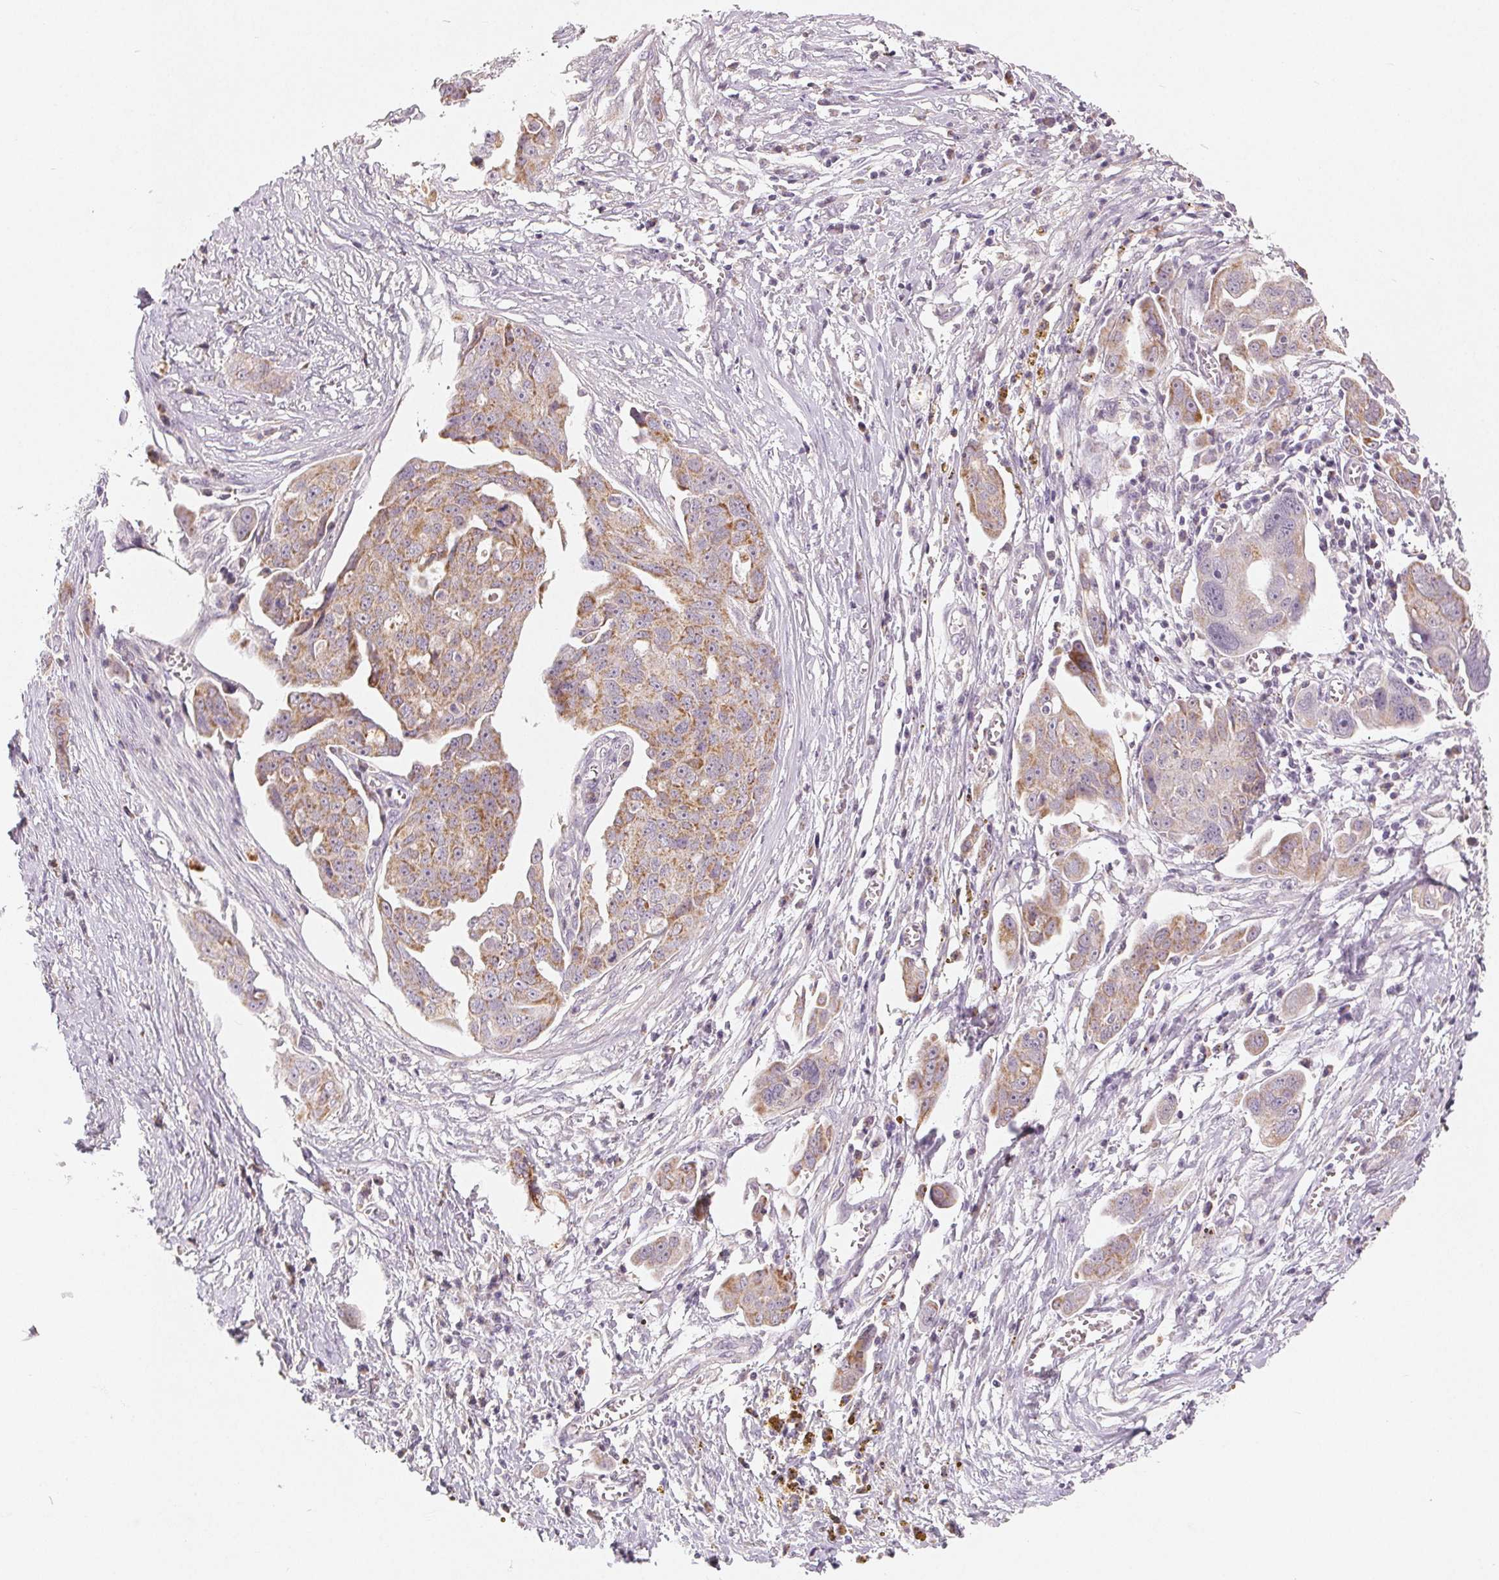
{"staining": {"intensity": "moderate", "quantity": "25%-75%", "location": "cytoplasmic/membranous"}, "tissue": "ovarian cancer", "cell_type": "Tumor cells", "image_type": "cancer", "snomed": [{"axis": "morphology", "description": "Carcinoma, endometroid"}, {"axis": "topography", "description": "Ovary"}], "caption": "Immunohistochemistry micrograph of neoplastic tissue: human ovarian cancer (endometroid carcinoma) stained using immunohistochemistry shows medium levels of moderate protein expression localized specifically in the cytoplasmic/membranous of tumor cells, appearing as a cytoplasmic/membranous brown color.", "gene": "GHITM", "patient": {"sex": "female", "age": 70}}